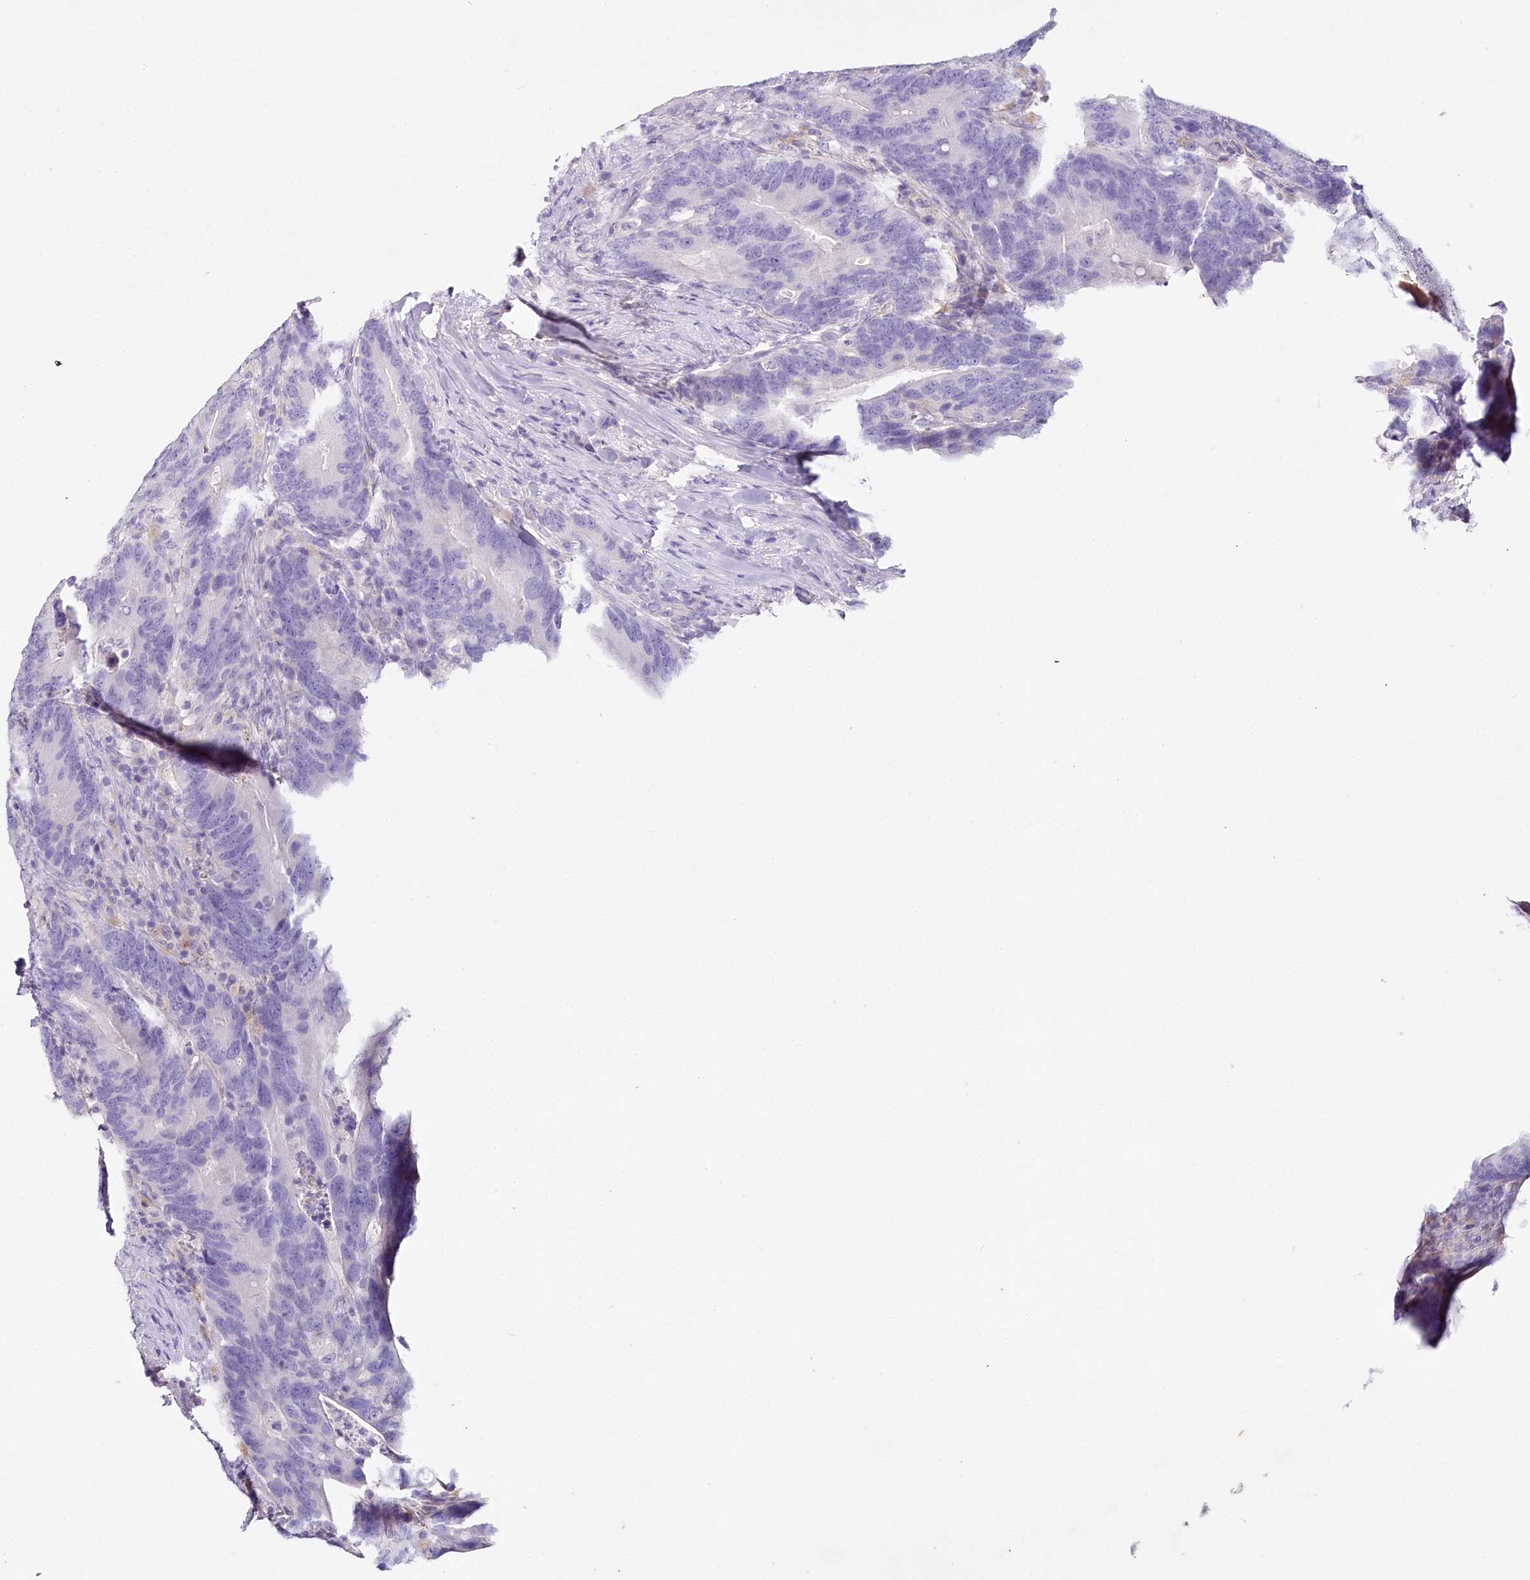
{"staining": {"intensity": "negative", "quantity": "none", "location": "none"}, "tissue": "colorectal cancer", "cell_type": "Tumor cells", "image_type": "cancer", "snomed": [{"axis": "morphology", "description": "Adenocarcinoma, NOS"}, {"axis": "topography", "description": "Colon"}], "caption": "Image shows no significant protein staining in tumor cells of colorectal adenocarcinoma.", "gene": "HPD", "patient": {"sex": "female", "age": 66}}